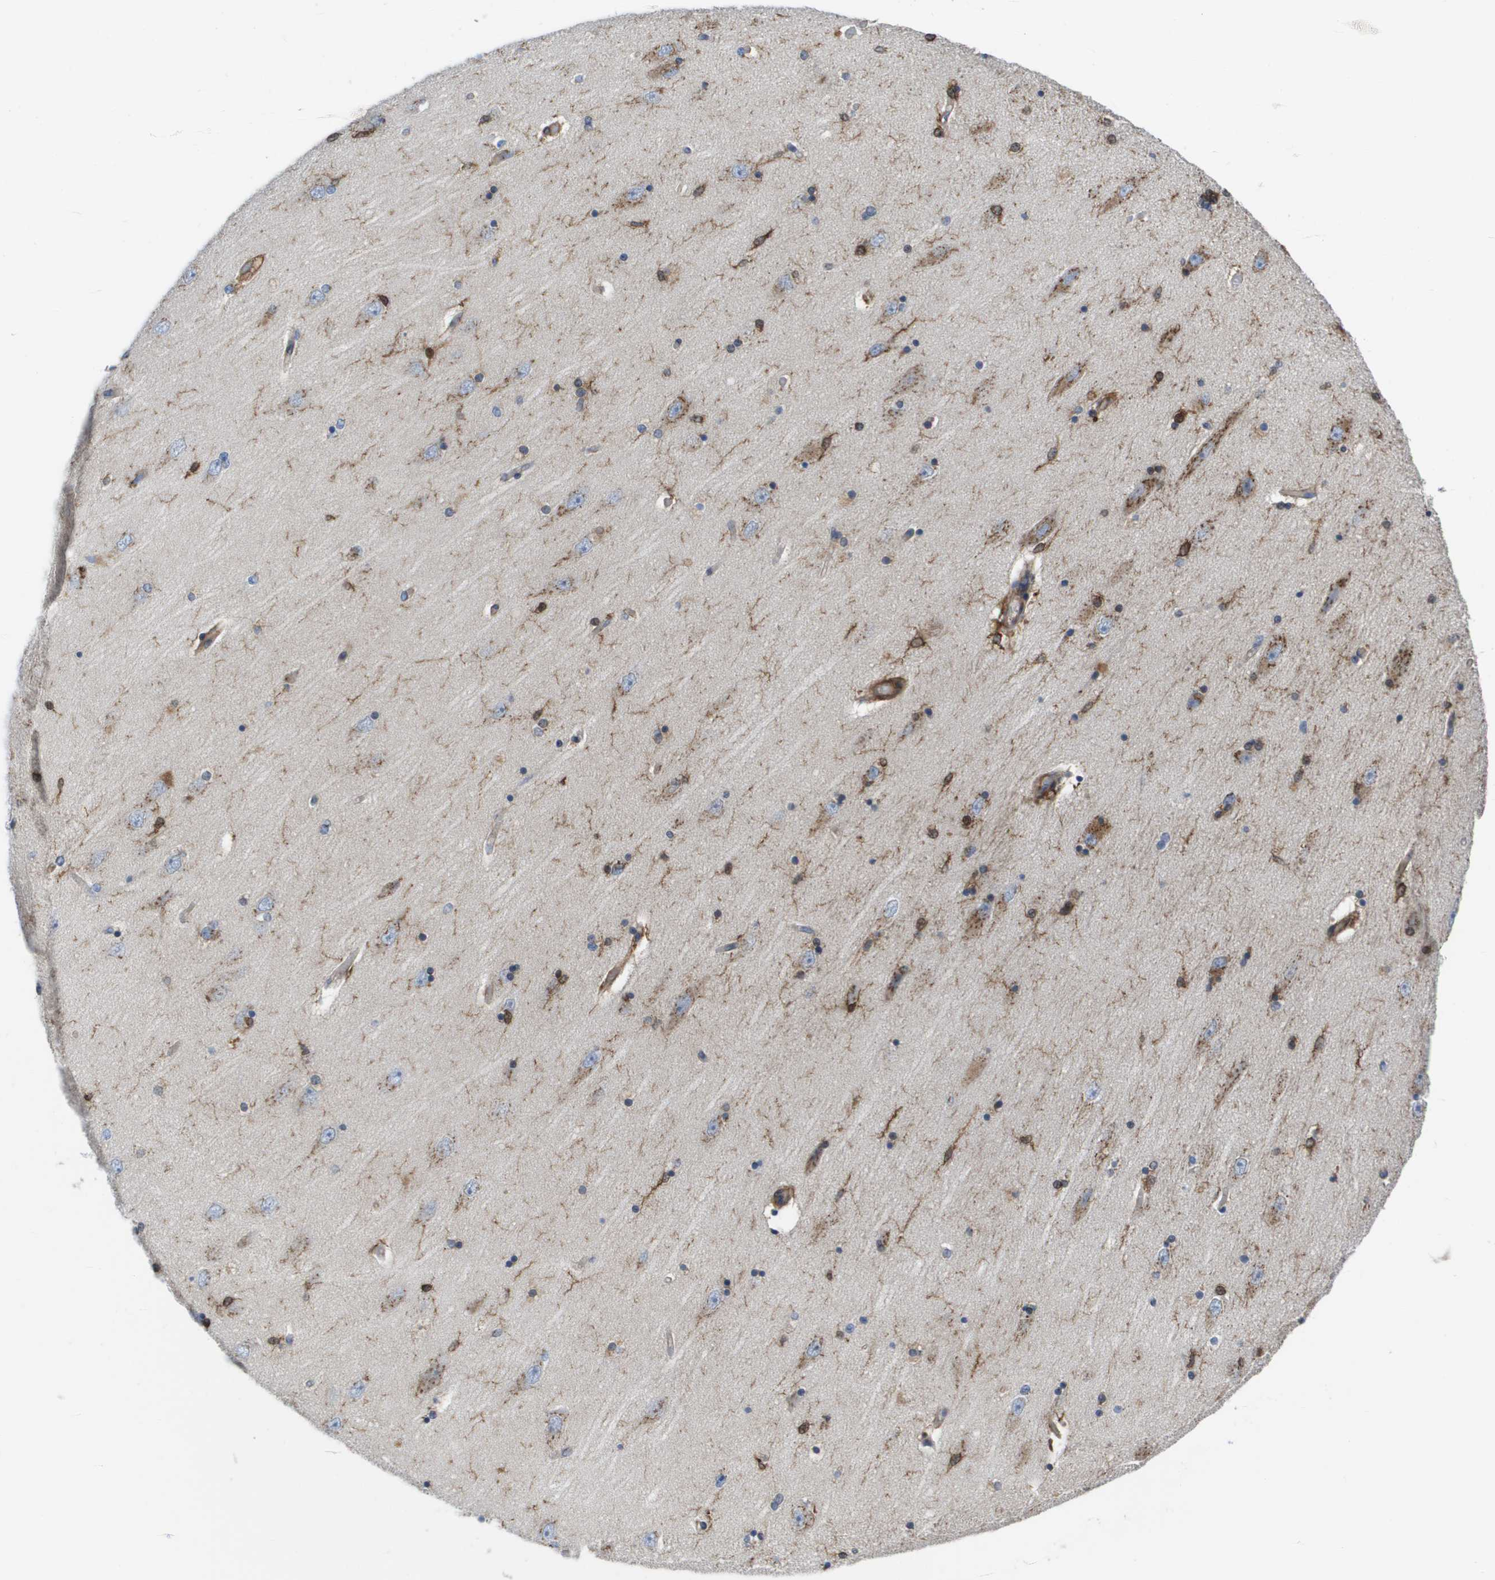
{"staining": {"intensity": "moderate", "quantity": "<25%", "location": "cytoplasmic/membranous"}, "tissue": "hippocampus", "cell_type": "Glial cells", "image_type": "normal", "snomed": [{"axis": "morphology", "description": "Normal tissue, NOS"}, {"axis": "topography", "description": "Hippocampus"}], "caption": "A low amount of moderate cytoplasmic/membranous positivity is present in about <25% of glial cells in benign hippocampus.", "gene": "SLC37A2", "patient": {"sex": "female", "age": 54}}